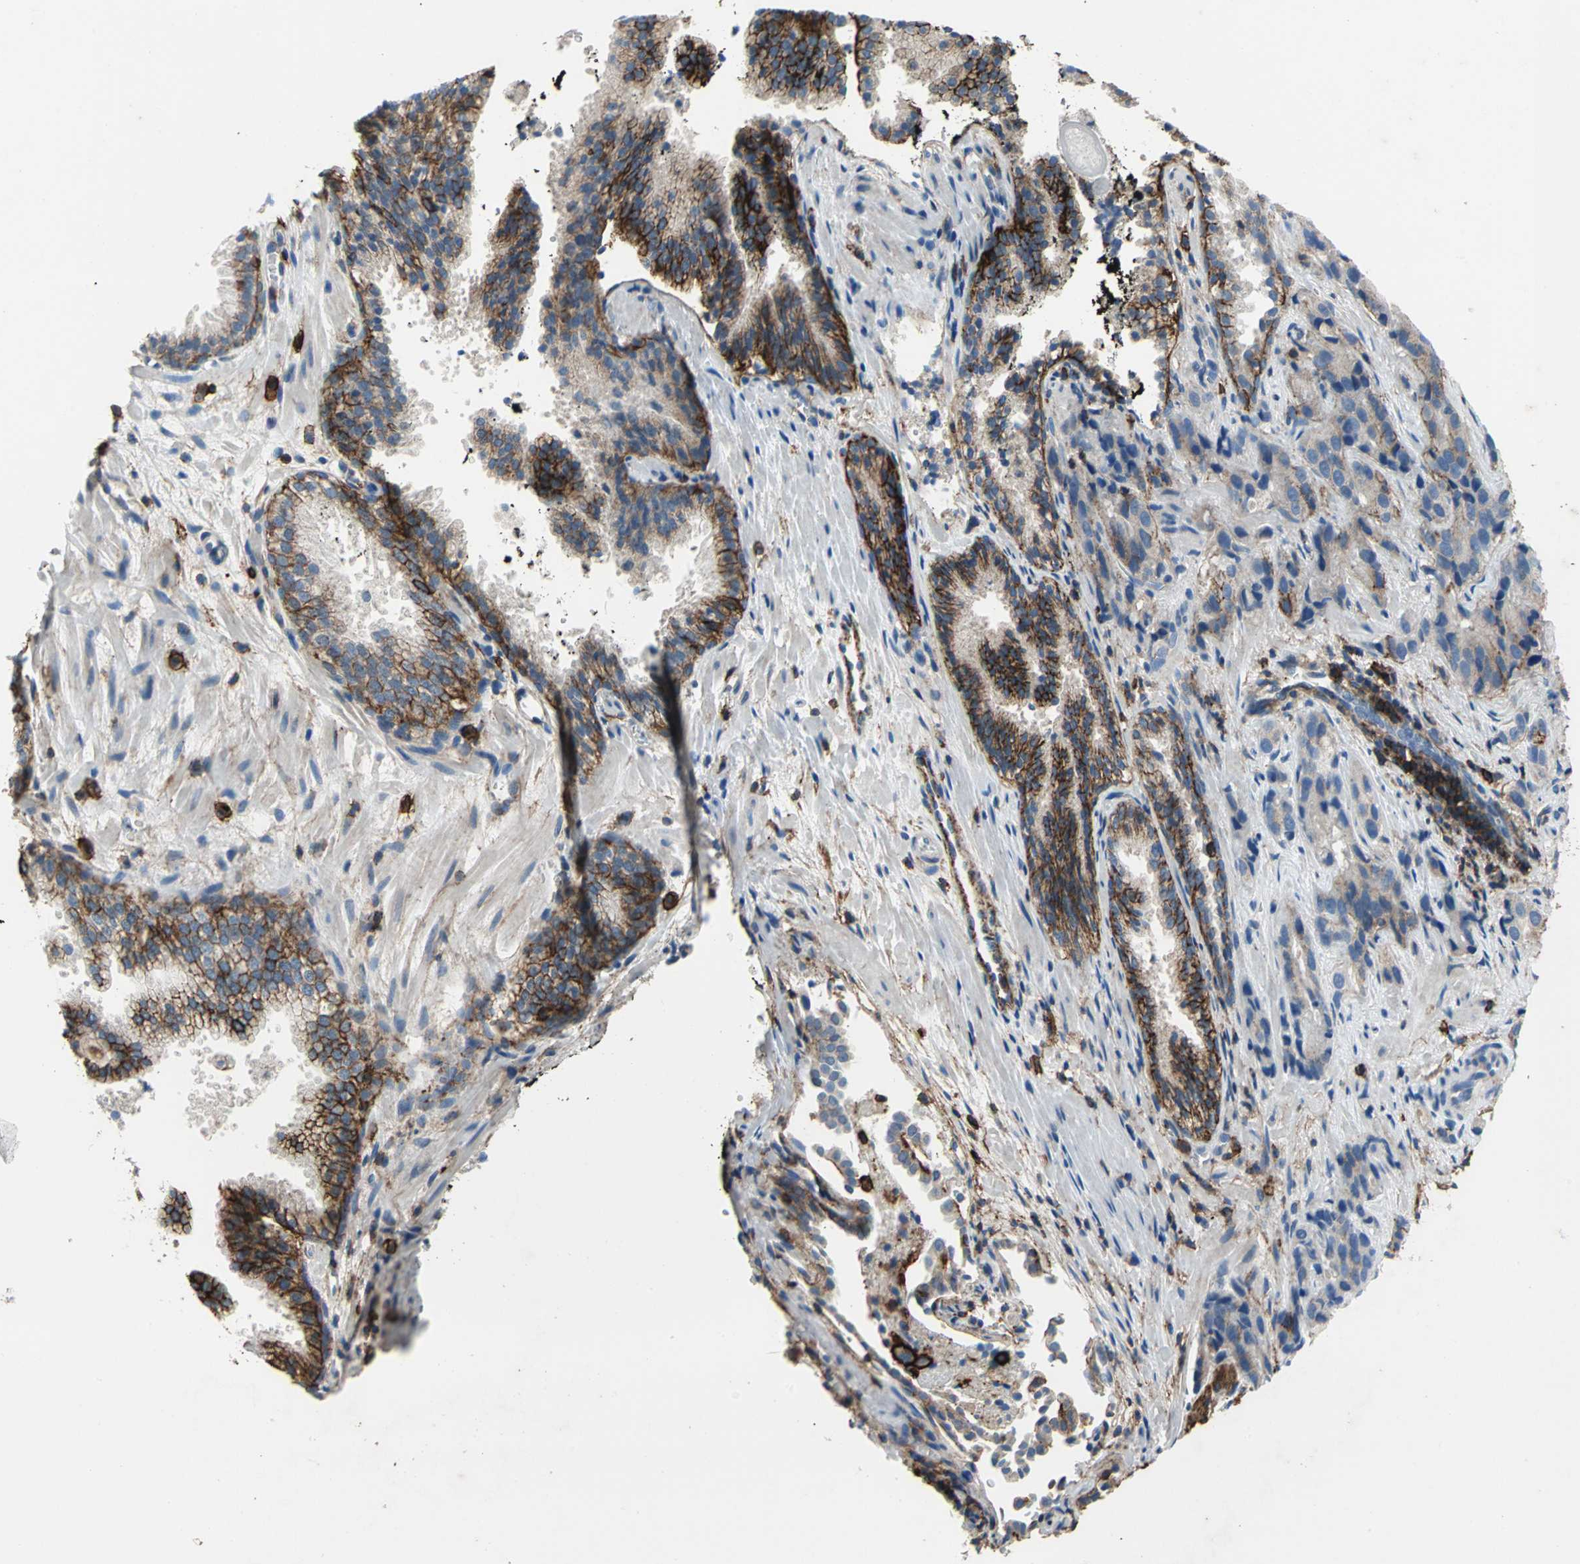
{"staining": {"intensity": "strong", "quantity": ">75%", "location": "cytoplasmic/membranous"}, "tissue": "prostate cancer", "cell_type": "Tumor cells", "image_type": "cancer", "snomed": [{"axis": "morphology", "description": "Adenocarcinoma, High grade"}, {"axis": "topography", "description": "Prostate"}], "caption": "This photomicrograph shows prostate cancer stained with immunohistochemistry (IHC) to label a protein in brown. The cytoplasmic/membranous of tumor cells show strong positivity for the protein. Nuclei are counter-stained blue.", "gene": "CD44", "patient": {"sex": "male", "age": 58}}